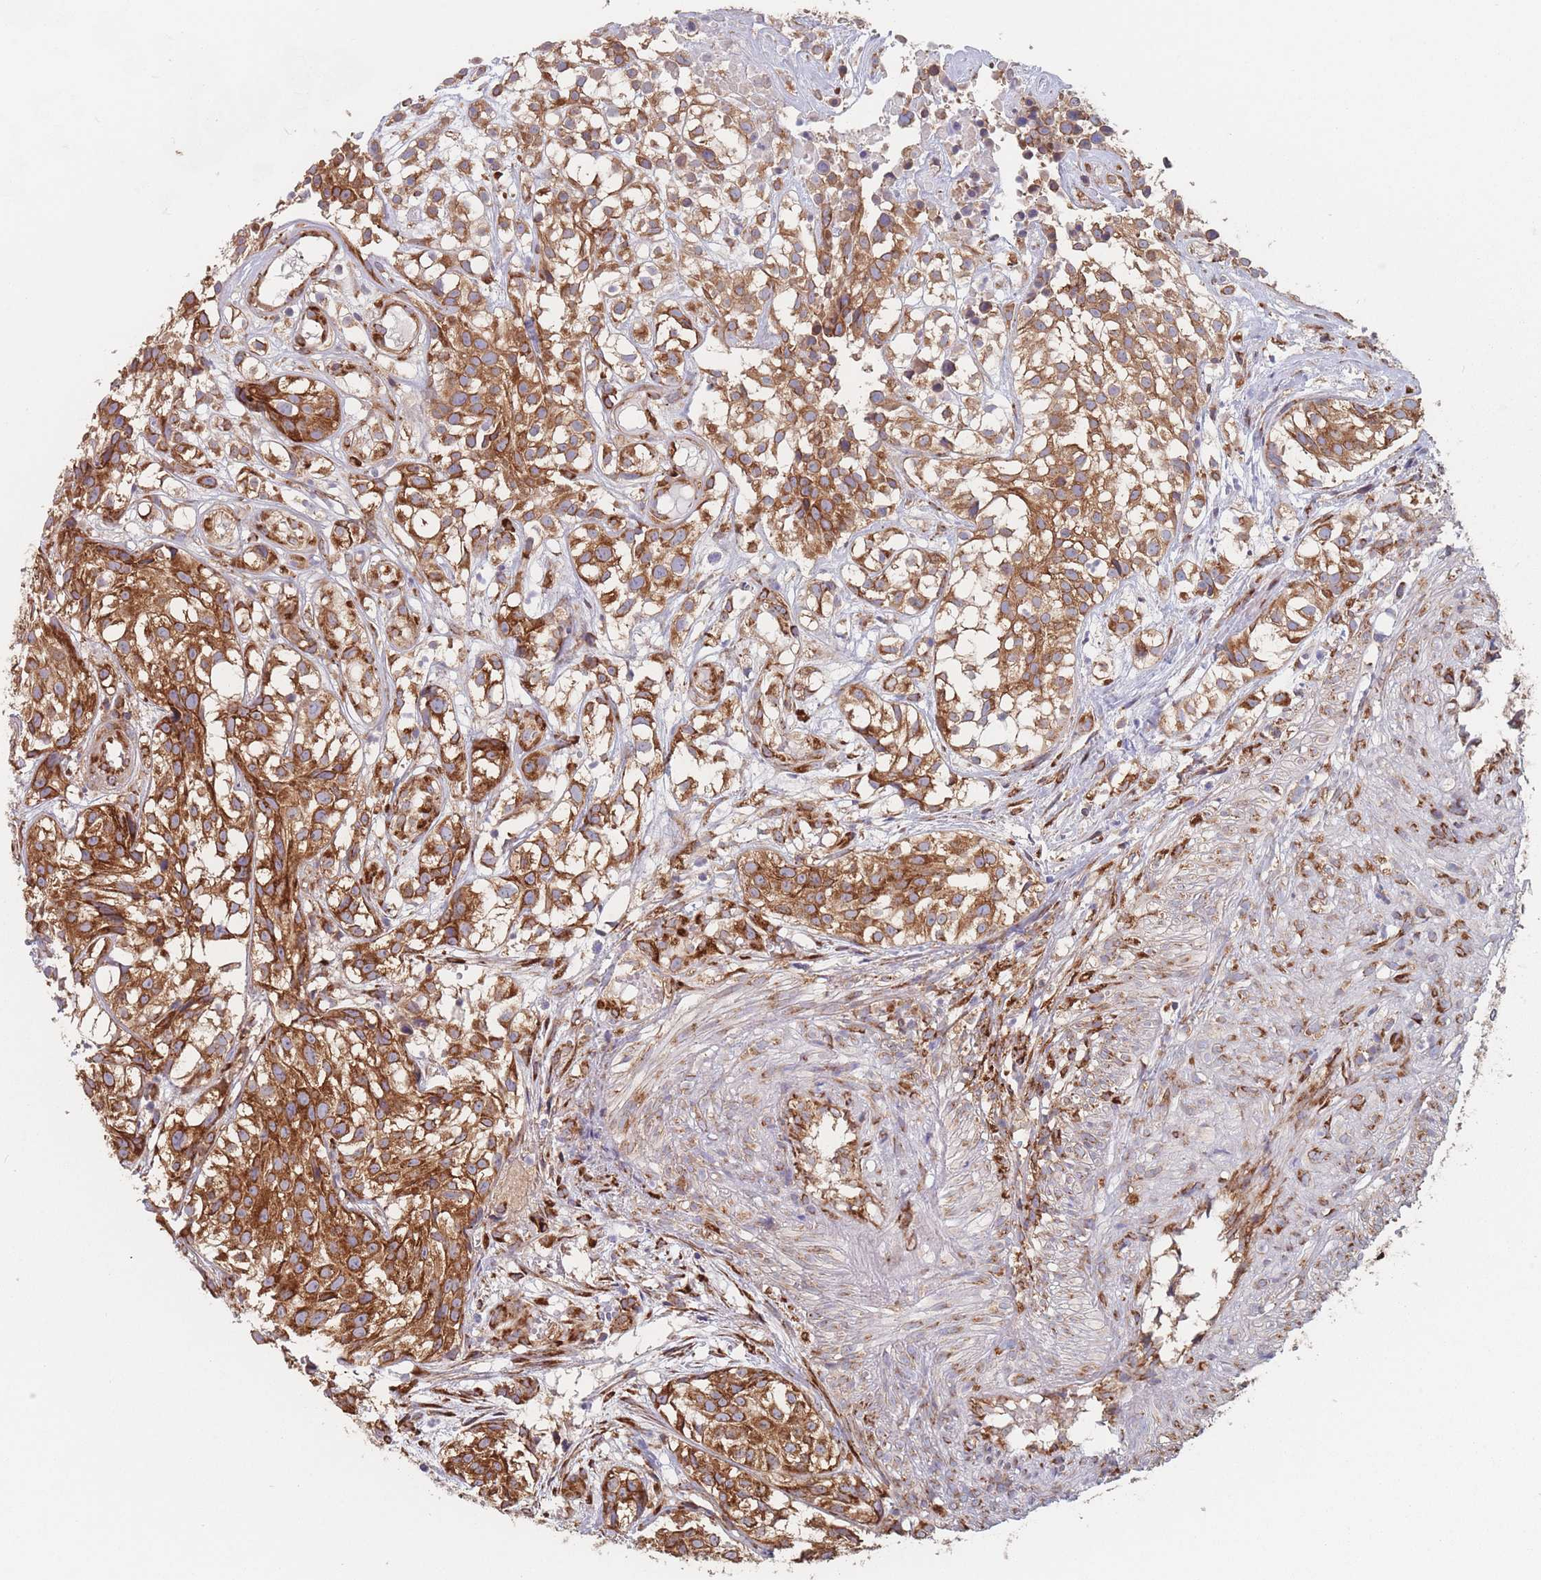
{"staining": {"intensity": "moderate", "quantity": ">75%", "location": "cytoplasmic/membranous"}, "tissue": "urothelial cancer", "cell_type": "Tumor cells", "image_type": "cancer", "snomed": [{"axis": "morphology", "description": "Urothelial carcinoma, High grade"}, {"axis": "topography", "description": "Urinary bladder"}], "caption": "The image displays a brown stain indicating the presence of a protein in the cytoplasmic/membranous of tumor cells in urothelial cancer.", "gene": "EEF1B2", "patient": {"sex": "male", "age": 56}}